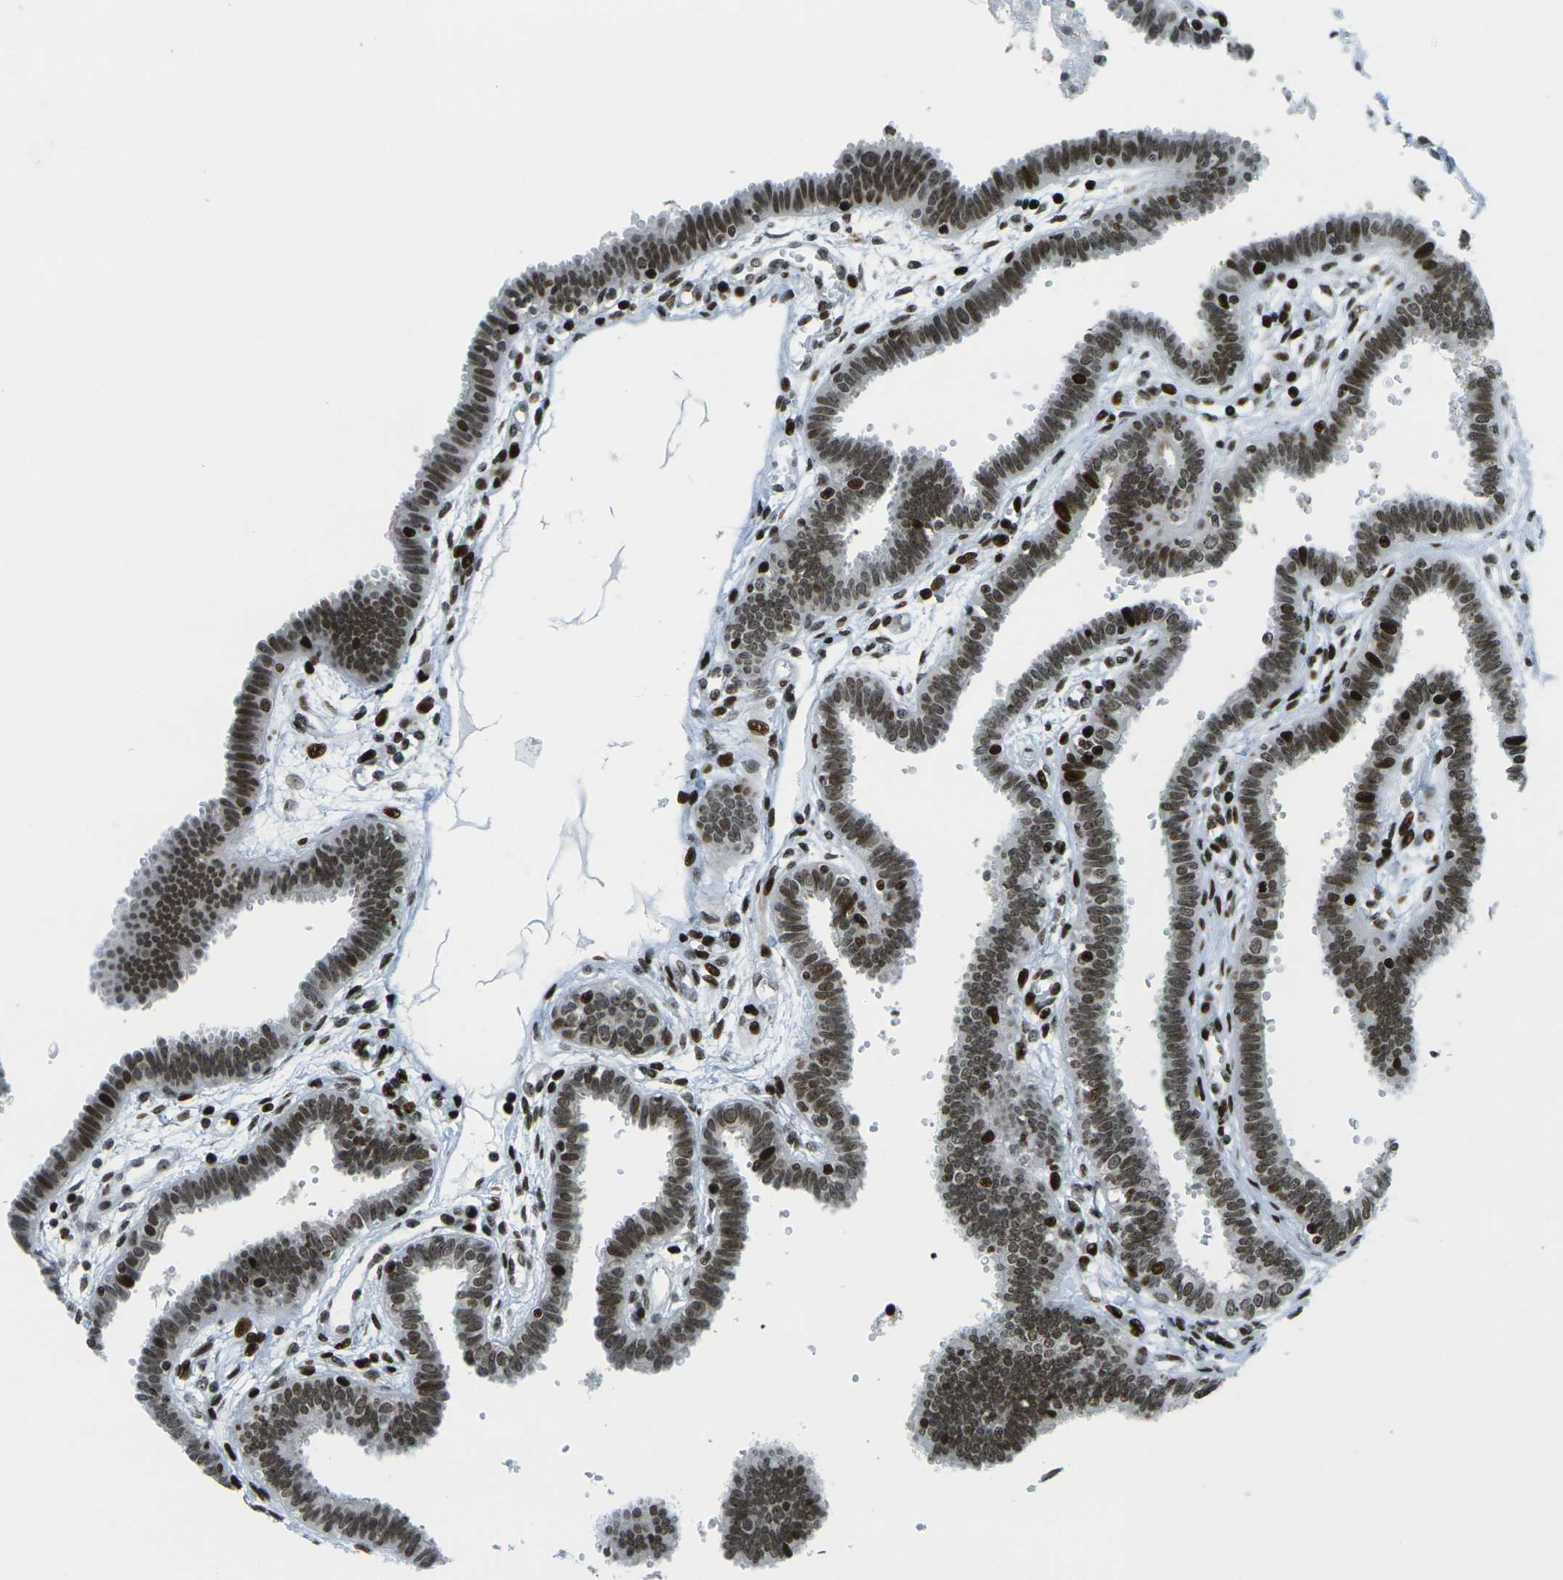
{"staining": {"intensity": "moderate", "quantity": ">75%", "location": "nuclear"}, "tissue": "fallopian tube", "cell_type": "Glandular cells", "image_type": "normal", "snomed": [{"axis": "morphology", "description": "Normal tissue, NOS"}, {"axis": "topography", "description": "Fallopian tube"}], "caption": "Fallopian tube stained with DAB (3,3'-diaminobenzidine) immunohistochemistry (IHC) shows medium levels of moderate nuclear positivity in approximately >75% of glandular cells.", "gene": "H3", "patient": {"sex": "female", "age": 32}}